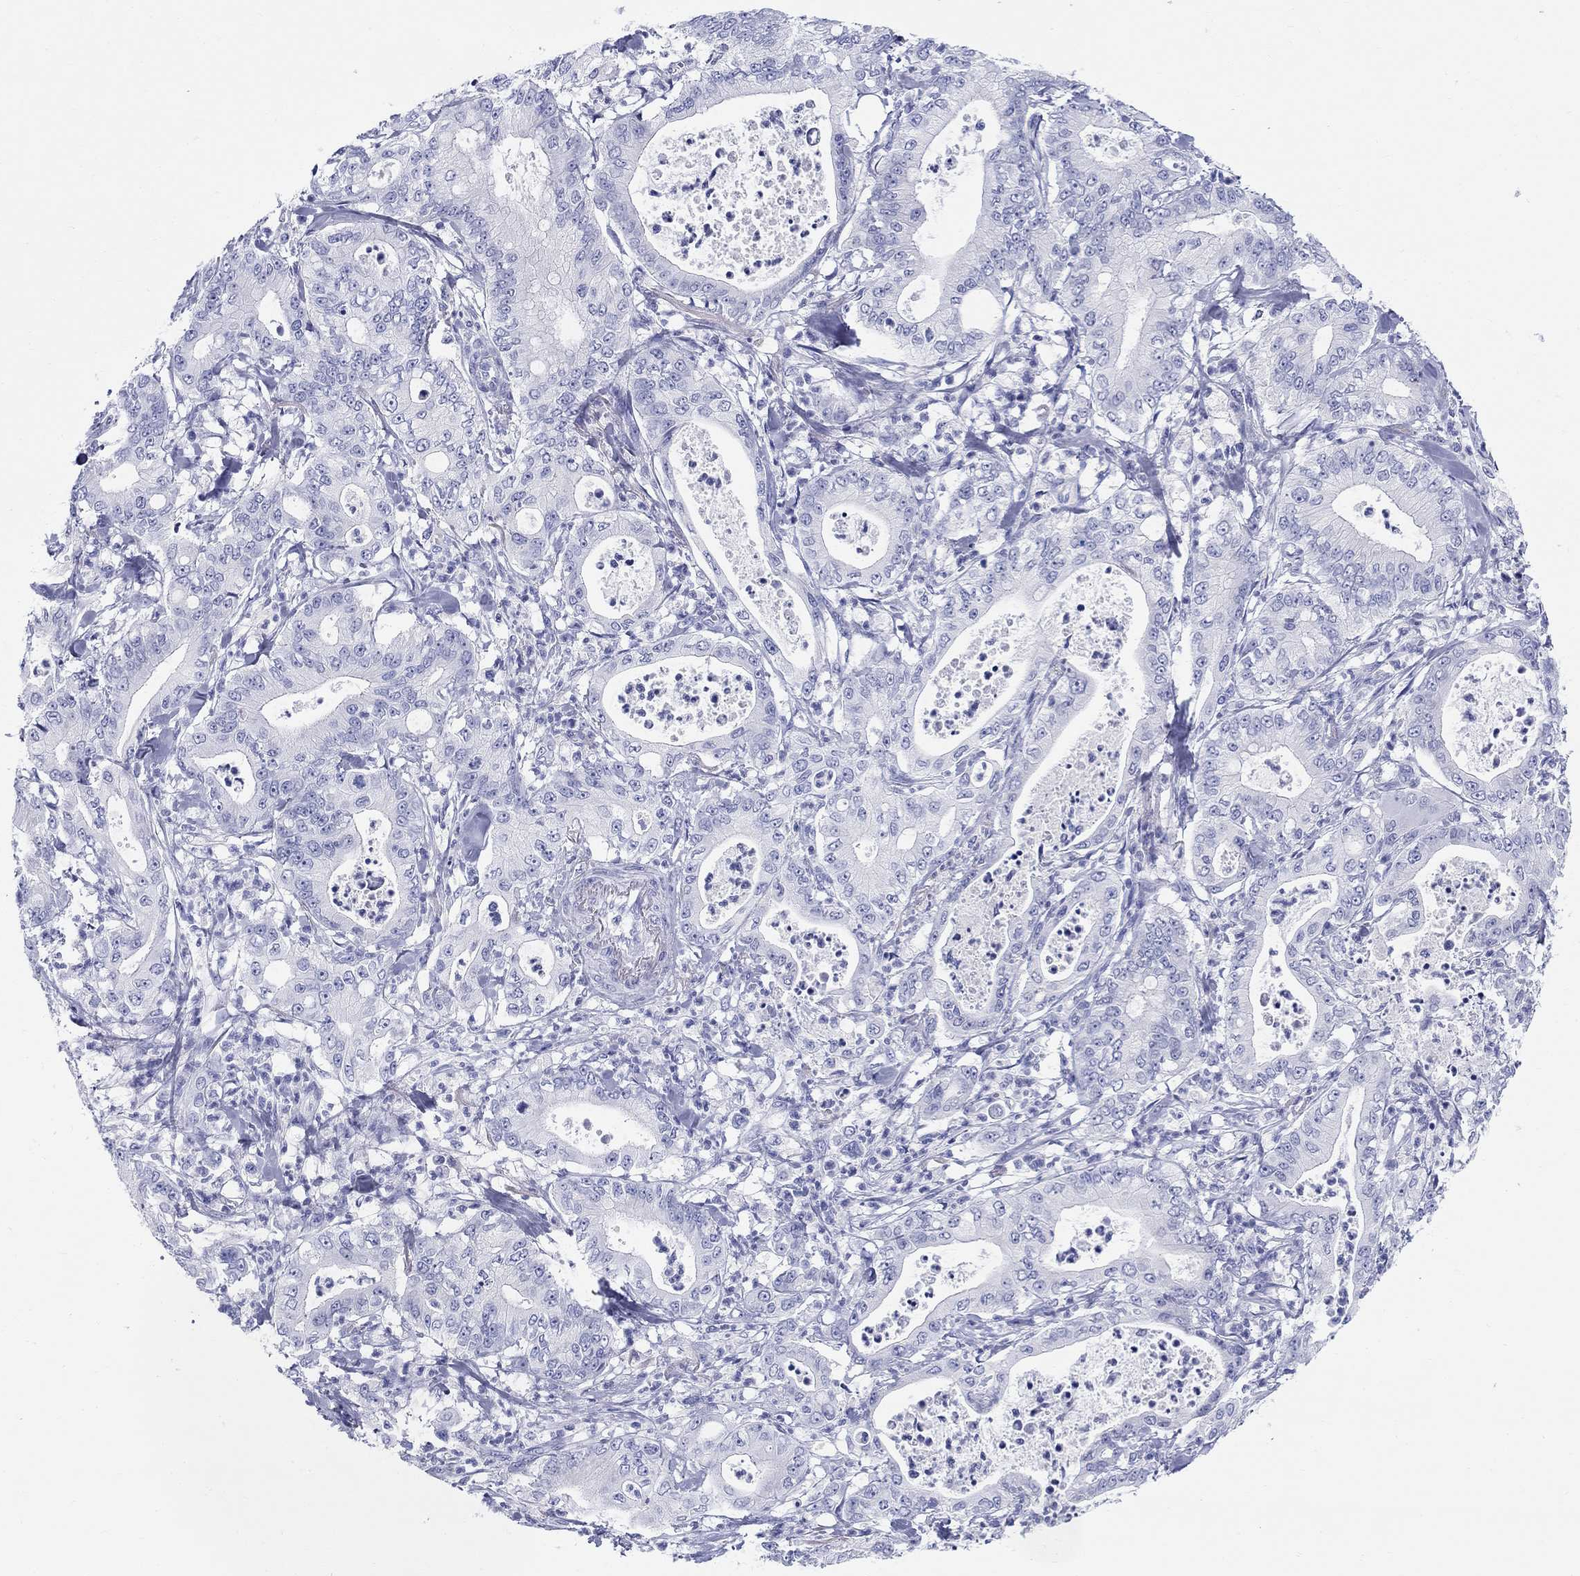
{"staining": {"intensity": "negative", "quantity": "none", "location": "none"}, "tissue": "pancreatic cancer", "cell_type": "Tumor cells", "image_type": "cancer", "snomed": [{"axis": "morphology", "description": "Adenocarcinoma, NOS"}, {"axis": "topography", "description": "Pancreas"}], "caption": "IHC histopathology image of neoplastic tissue: pancreatic adenocarcinoma stained with DAB demonstrates no significant protein expression in tumor cells. Brightfield microscopy of immunohistochemistry (IHC) stained with DAB (3,3'-diaminobenzidine) (brown) and hematoxylin (blue), captured at high magnification.", "gene": "LAMP5", "patient": {"sex": "male", "age": 71}}